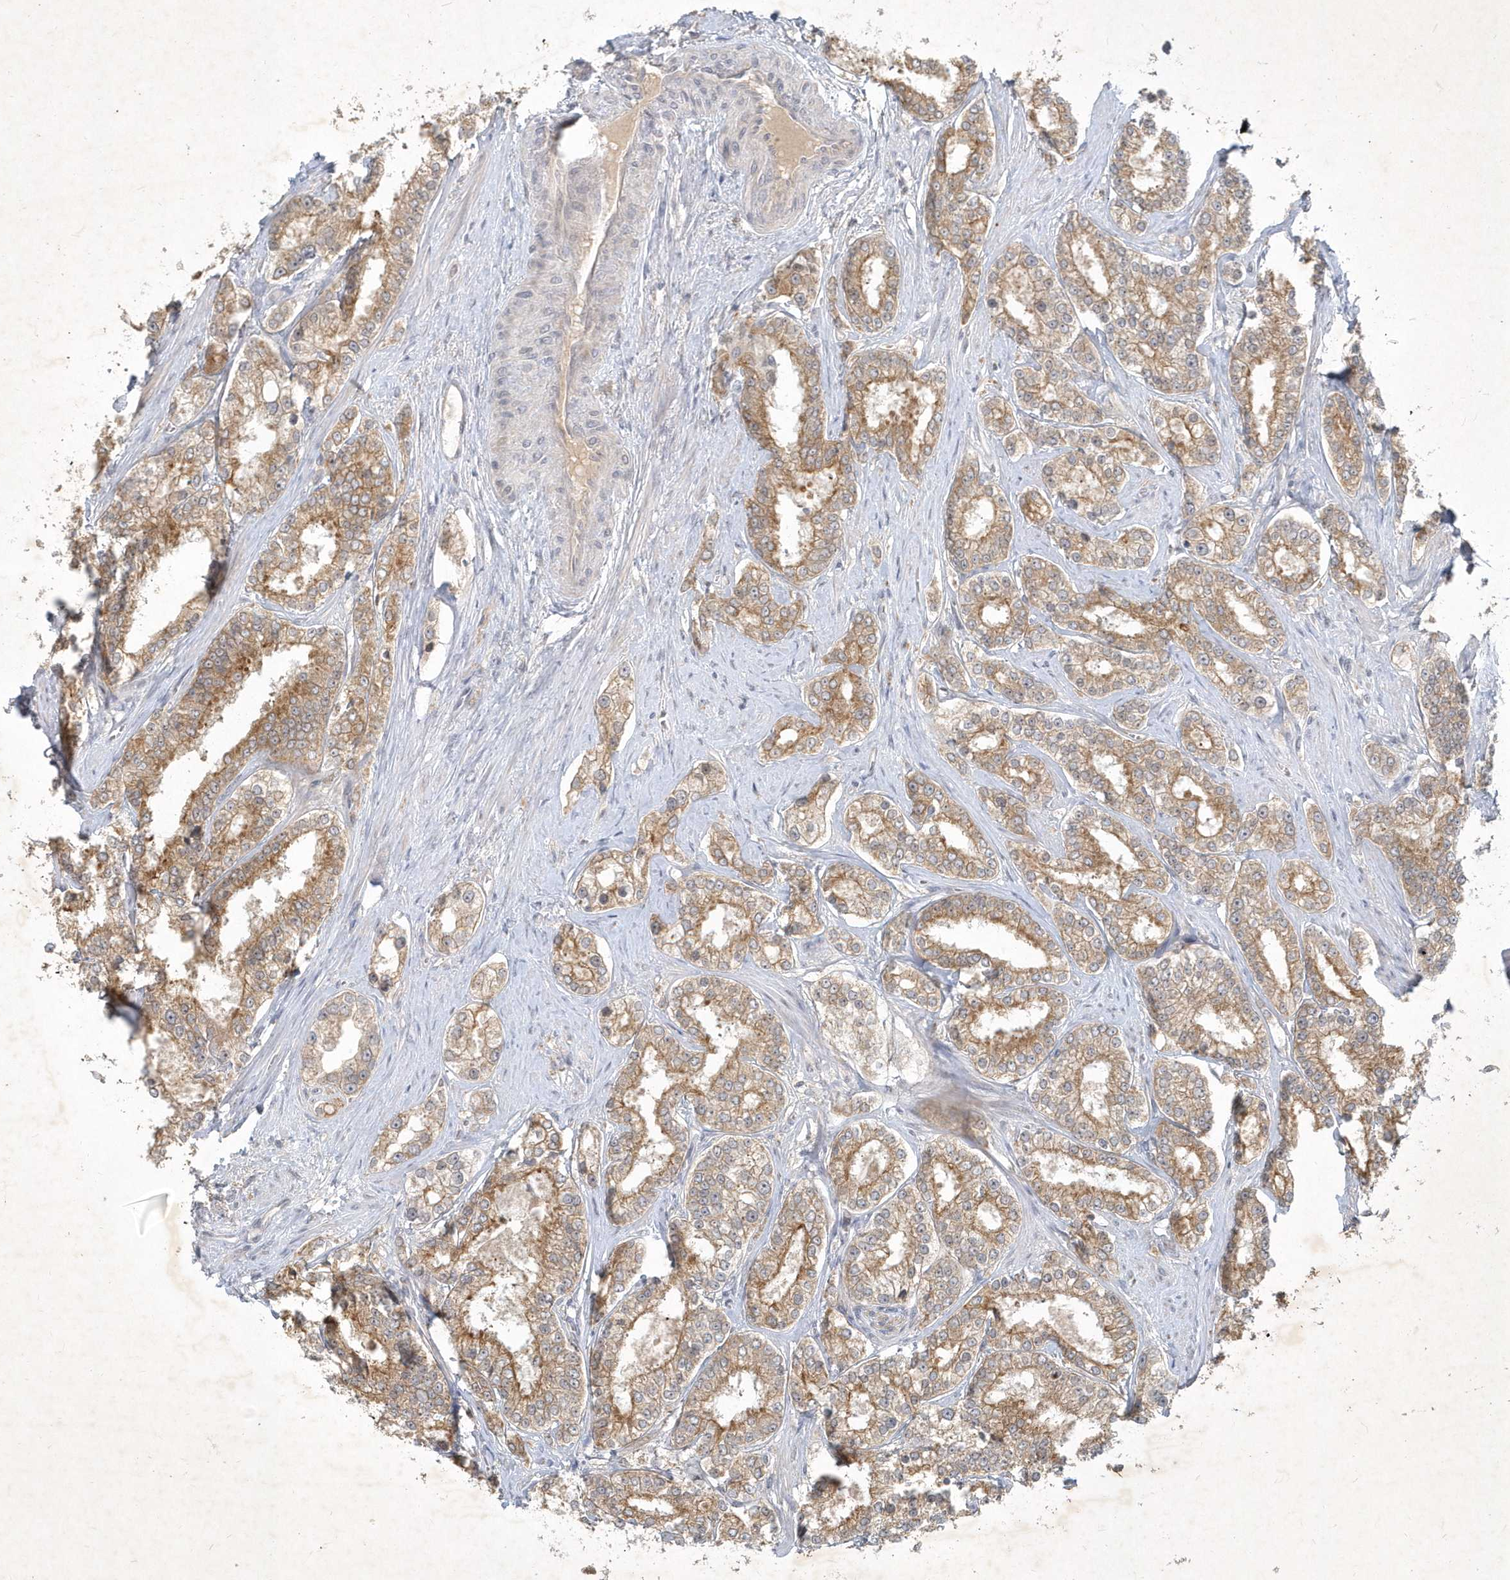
{"staining": {"intensity": "moderate", "quantity": ">75%", "location": "cytoplasmic/membranous"}, "tissue": "prostate cancer", "cell_type": "Tumor cells", "image_type": "cancer", "snomed": [{"axis": "morphology", "description": "Normal tissue, NOS"}, {"axis": "morphology", "description": "Adenocarcinoma, High grade"}, {"axis": "topography", "description": "Prostate"}], "caption": "Approximately >75% of tumor cells in prostate cancer demonstrate moderate cytoplasmic/membranous protein staining as visualized by brown immunohistochemical staining.", "gene": "BOD1", "patient": {"sex": "male", "age": 83}}